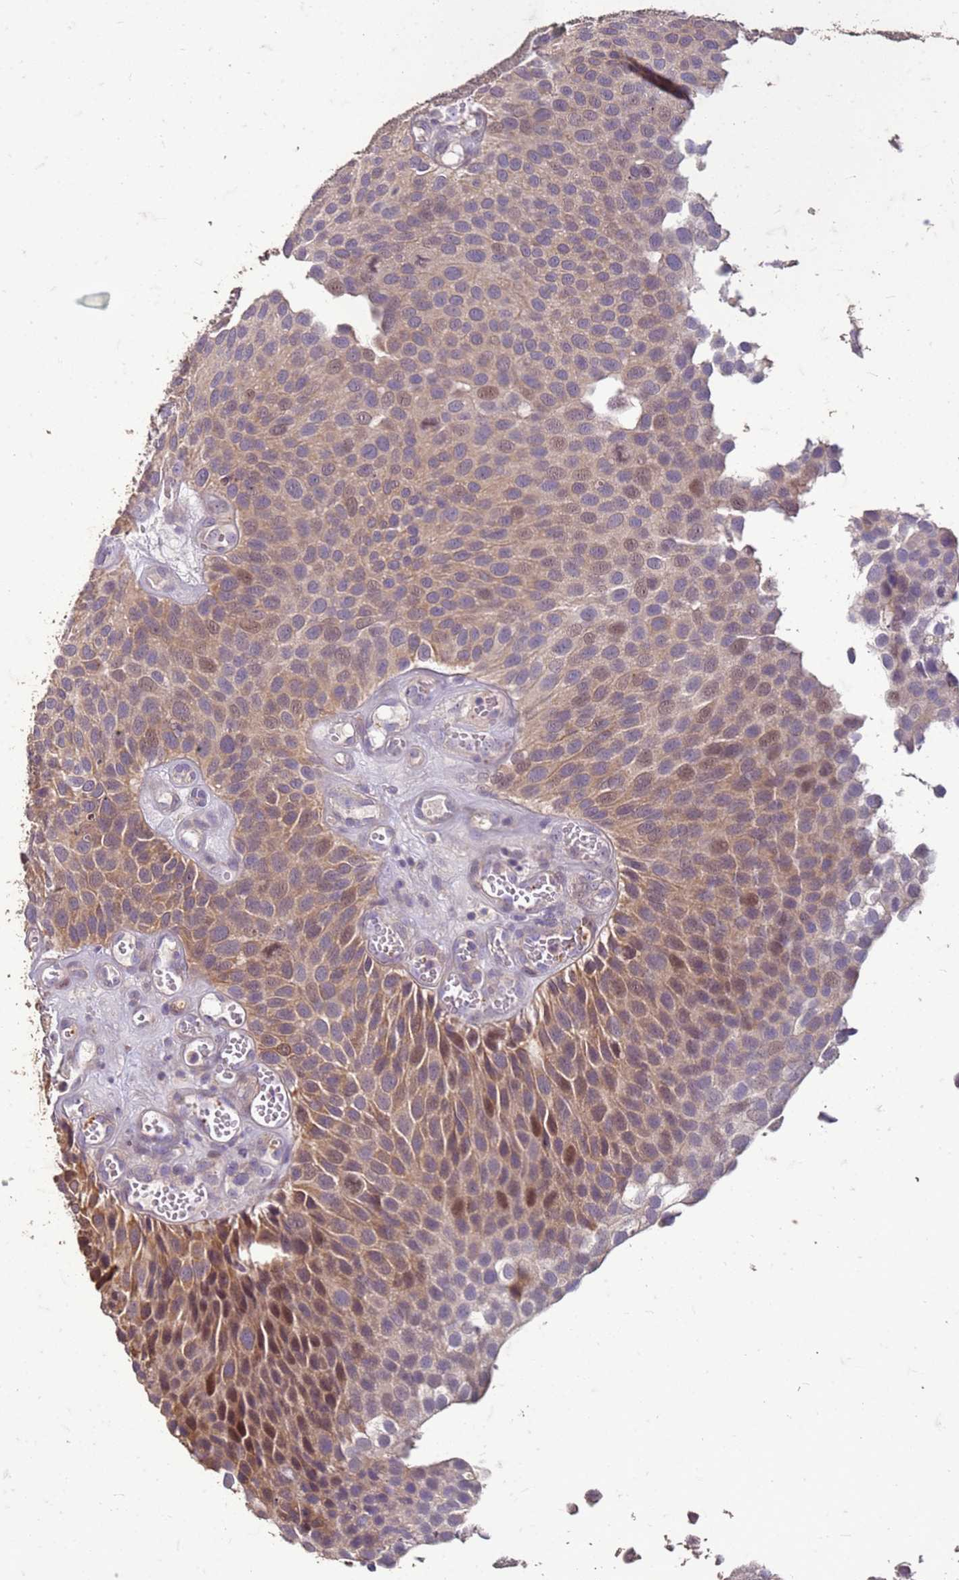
{"staining": {"intensity": "moderate", "quantity": "<25%", "location": "cytoplasmic/membranous,nuclear"}, "tissue": "urothelial cancer", "cell_type": "Tumor cells", "image_type": "cancer", "snomed": [{"axis": "morphology", "description": "Urothelial carcinoma, Low grade"}, {"axis": "topography", "description": "Urinary bladder"}], "caption": "Immunohistochemical staining of urothelial cancer displays low levels of moderate cytoplasmic/membranous and nuclear expression in approximately <25% of tumor cells. The protein of interest is shown in brown color, while the nuclei are stained blue.", "gene": "FAM184B", "patient": {"sex": "male", "age": 89}}